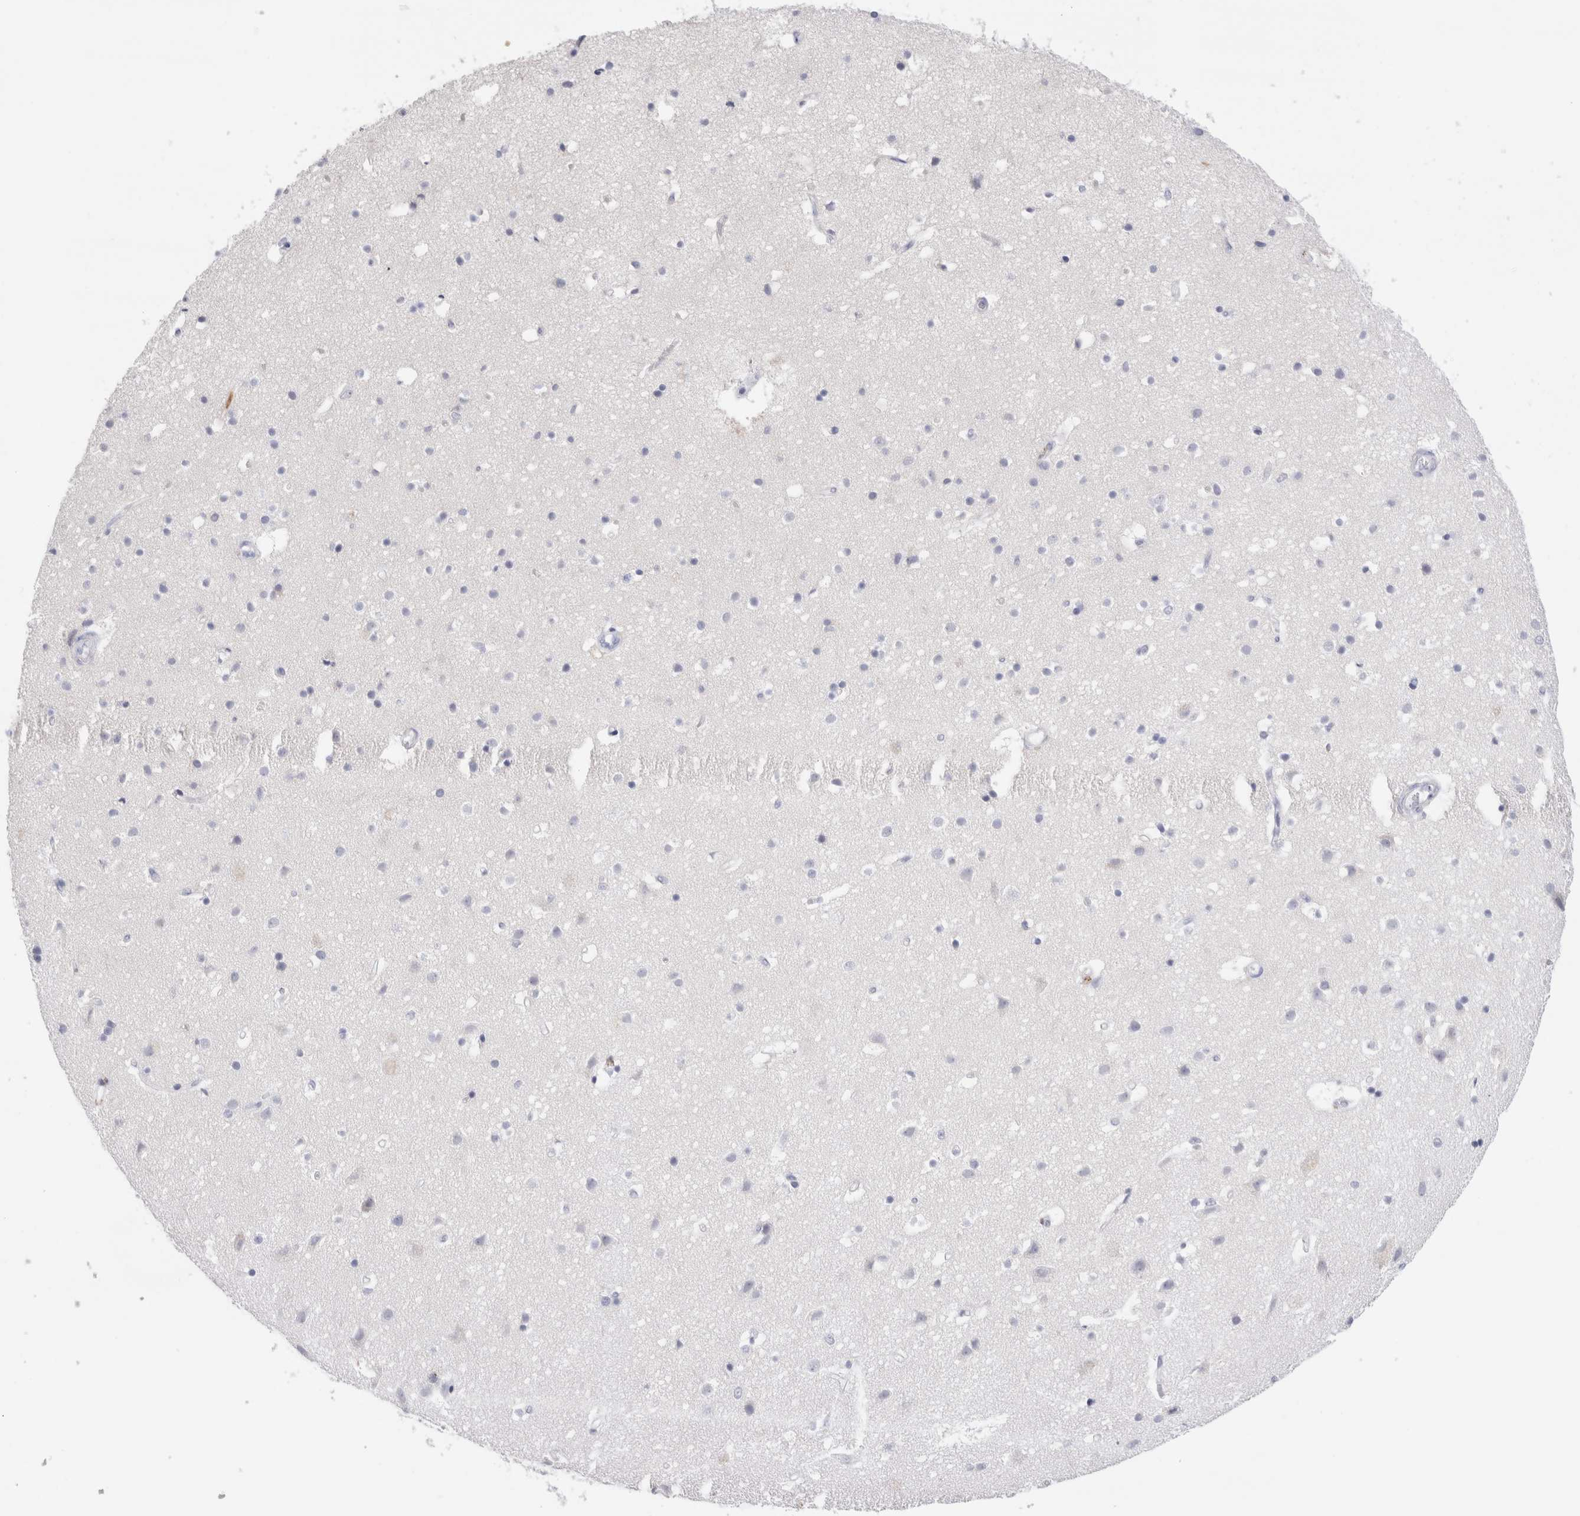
{"staining": {"intensity": "negative", "quantity": "none", "location": "none"}, "tissue": "cerebral cortex", "cell_type": "Endothelial cells", "image_type": "normal", "snomed": [{"axis": "morphology", "description": "Normal tissue, NOS"}, {"axis": "topography", "description": "Cerebral cortex"}], "caption": "Endothelial cells show no significant staining in benign cerebral cortex. (Immunohistochemistry, brightfield microscopy, high magnification).", "gene": "SLC10A5", "patient": {"sex": "male", "age": 54}}